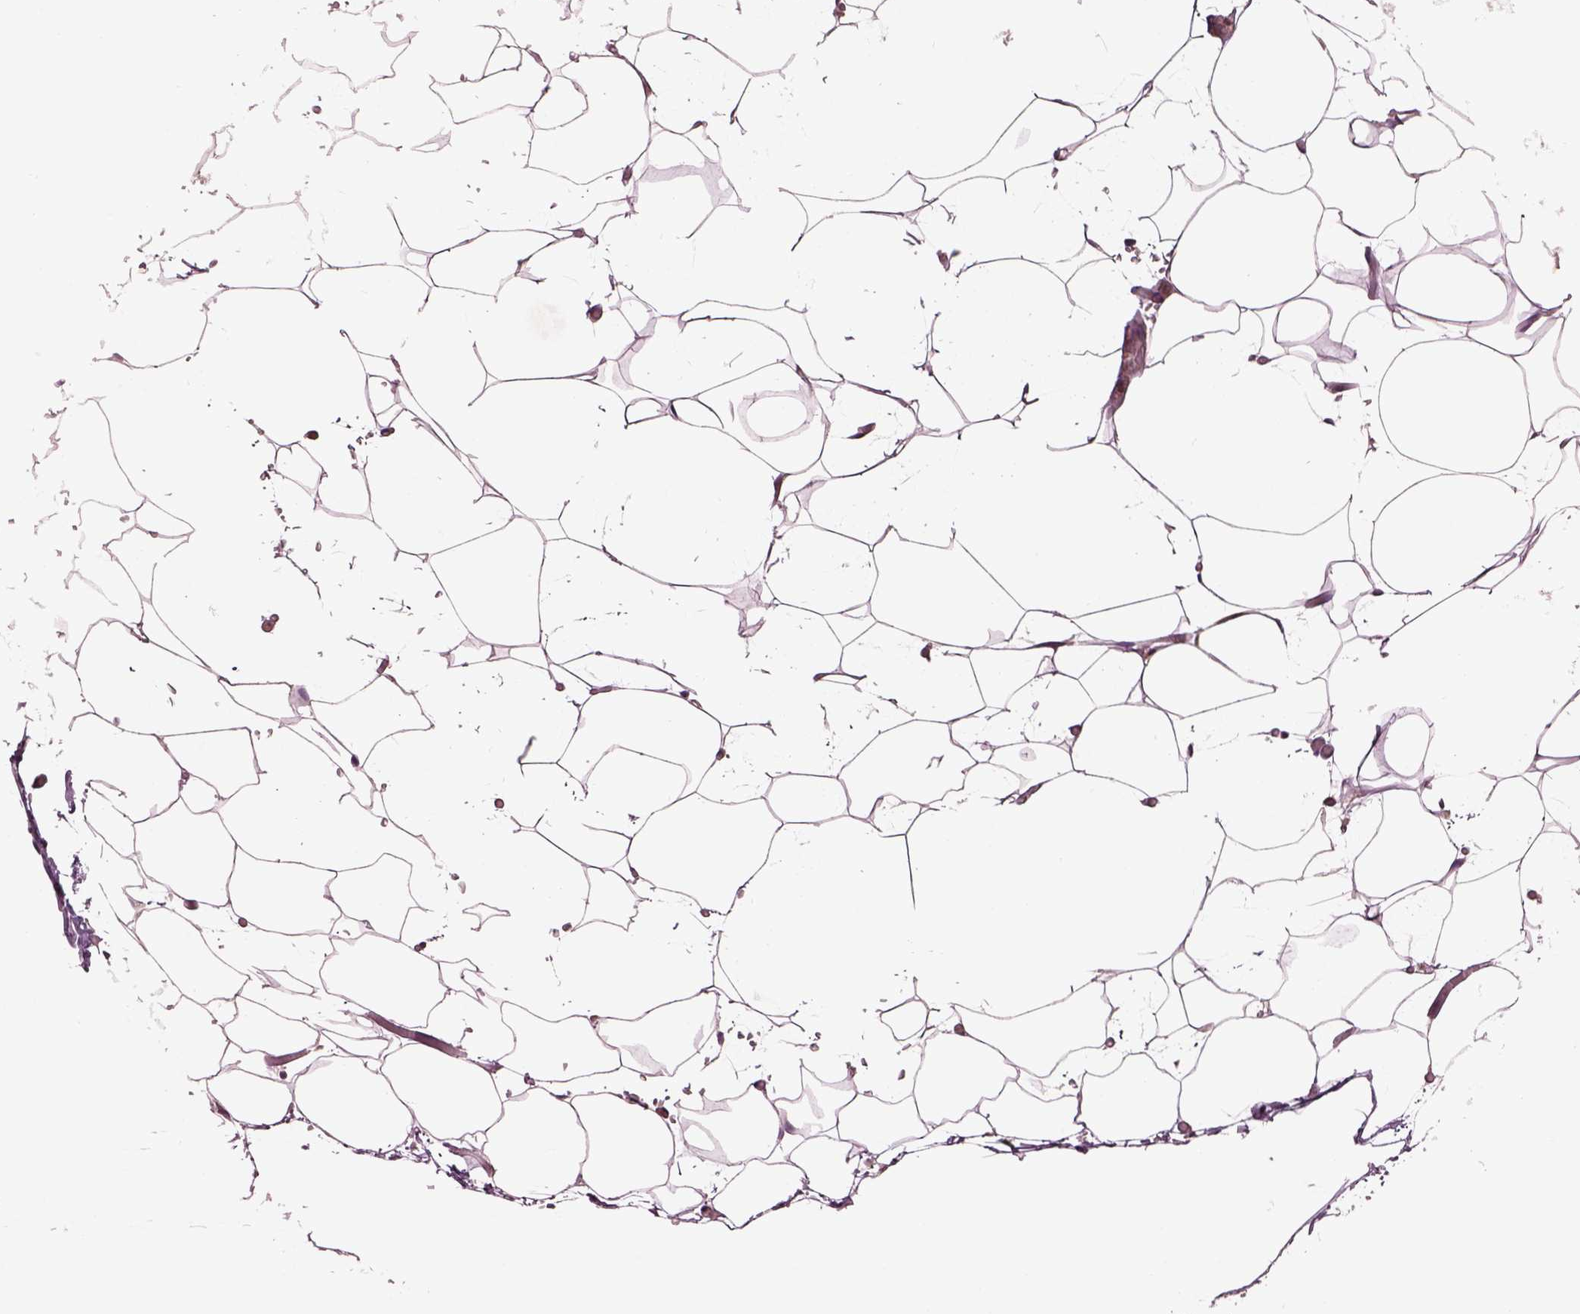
{"staining": {"intensity": "weak", "quantity": ">75%", "location": "cytoplasmic/membranous"}, "tissue": "adipose tissue", "cell_type": "Adipocytes", "image_type": "normal", "snomed": [{"axis": "morphology", "description": "Normal tissue, NOS"}, {"axis": "topography", "description": "Adipose tissue"}], "caption": "Immunohistochemical staining of benign adipose tissue shows weak cytoplasmic/membranous protein expression in about >75% of adipocytes. (DAB IHC with brightfield microscopy, high magnification).", "gene": "MDP1", "patient": {"sex": "male", "age": 57}}